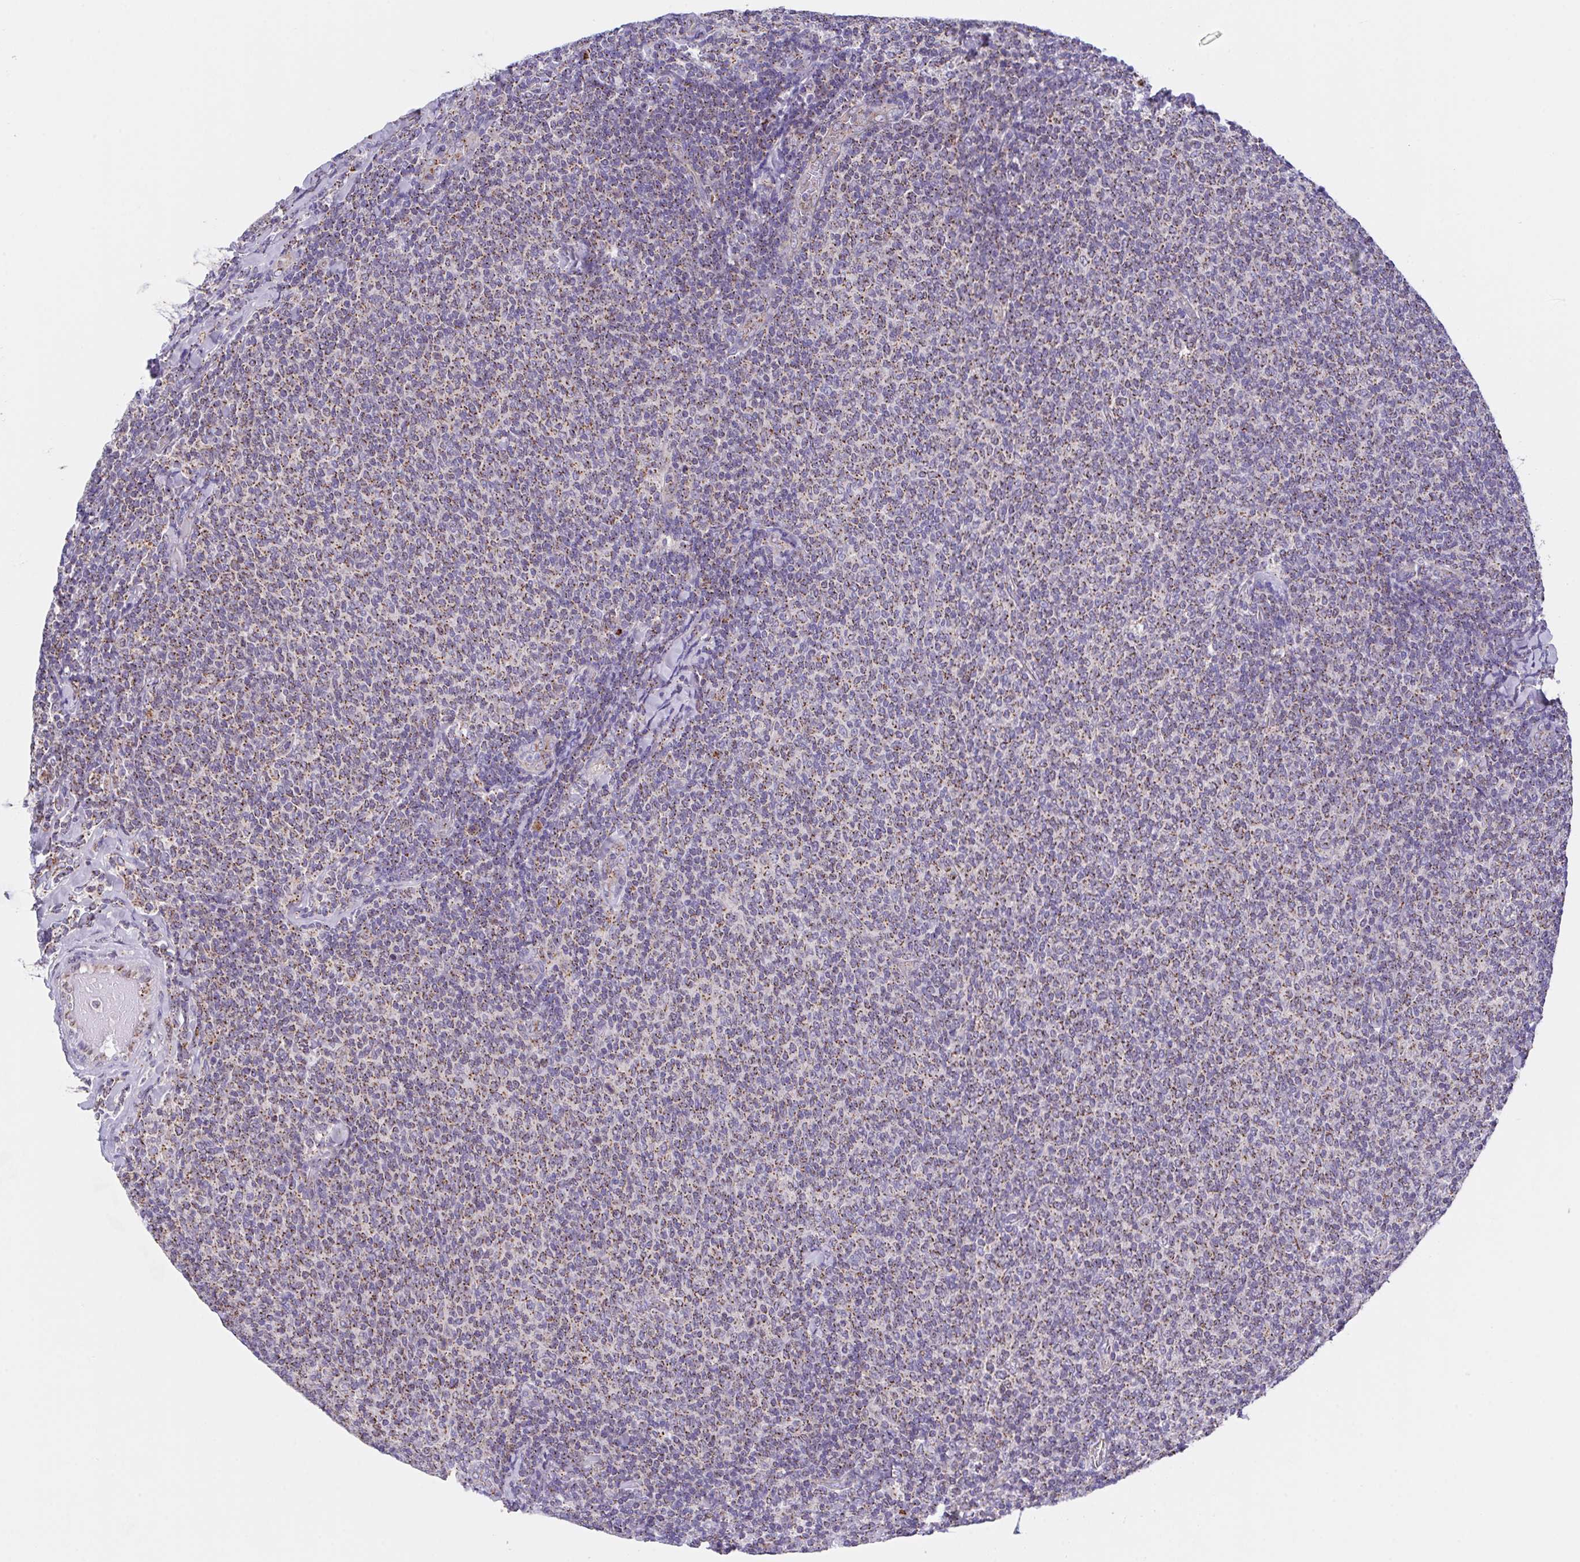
{"staining": {"intensity": "moderate", "quantity": ">75%", "location": "cytoplasmic/membranous"}, "tissue": "lymphoma", "cell_type": "Tumor cells", "image_type": "cancer", "snomed": [{"axis": "morphology", "description": "Malignant lymphoma, non-Hodgkin's type, Low grade"}, {"axis": "topography", "description": "Lymph node"}], "caption": "Malignant lymphoma, non-Hodgkin's type (low-grade) tissue demonstrates moderate cytoplasmic/membranous expression in about >75% of tumor cells, visualized by immunohistochemistry.", "gene": "PROSER3", "patient": {"sex": "male", "age": 52}}